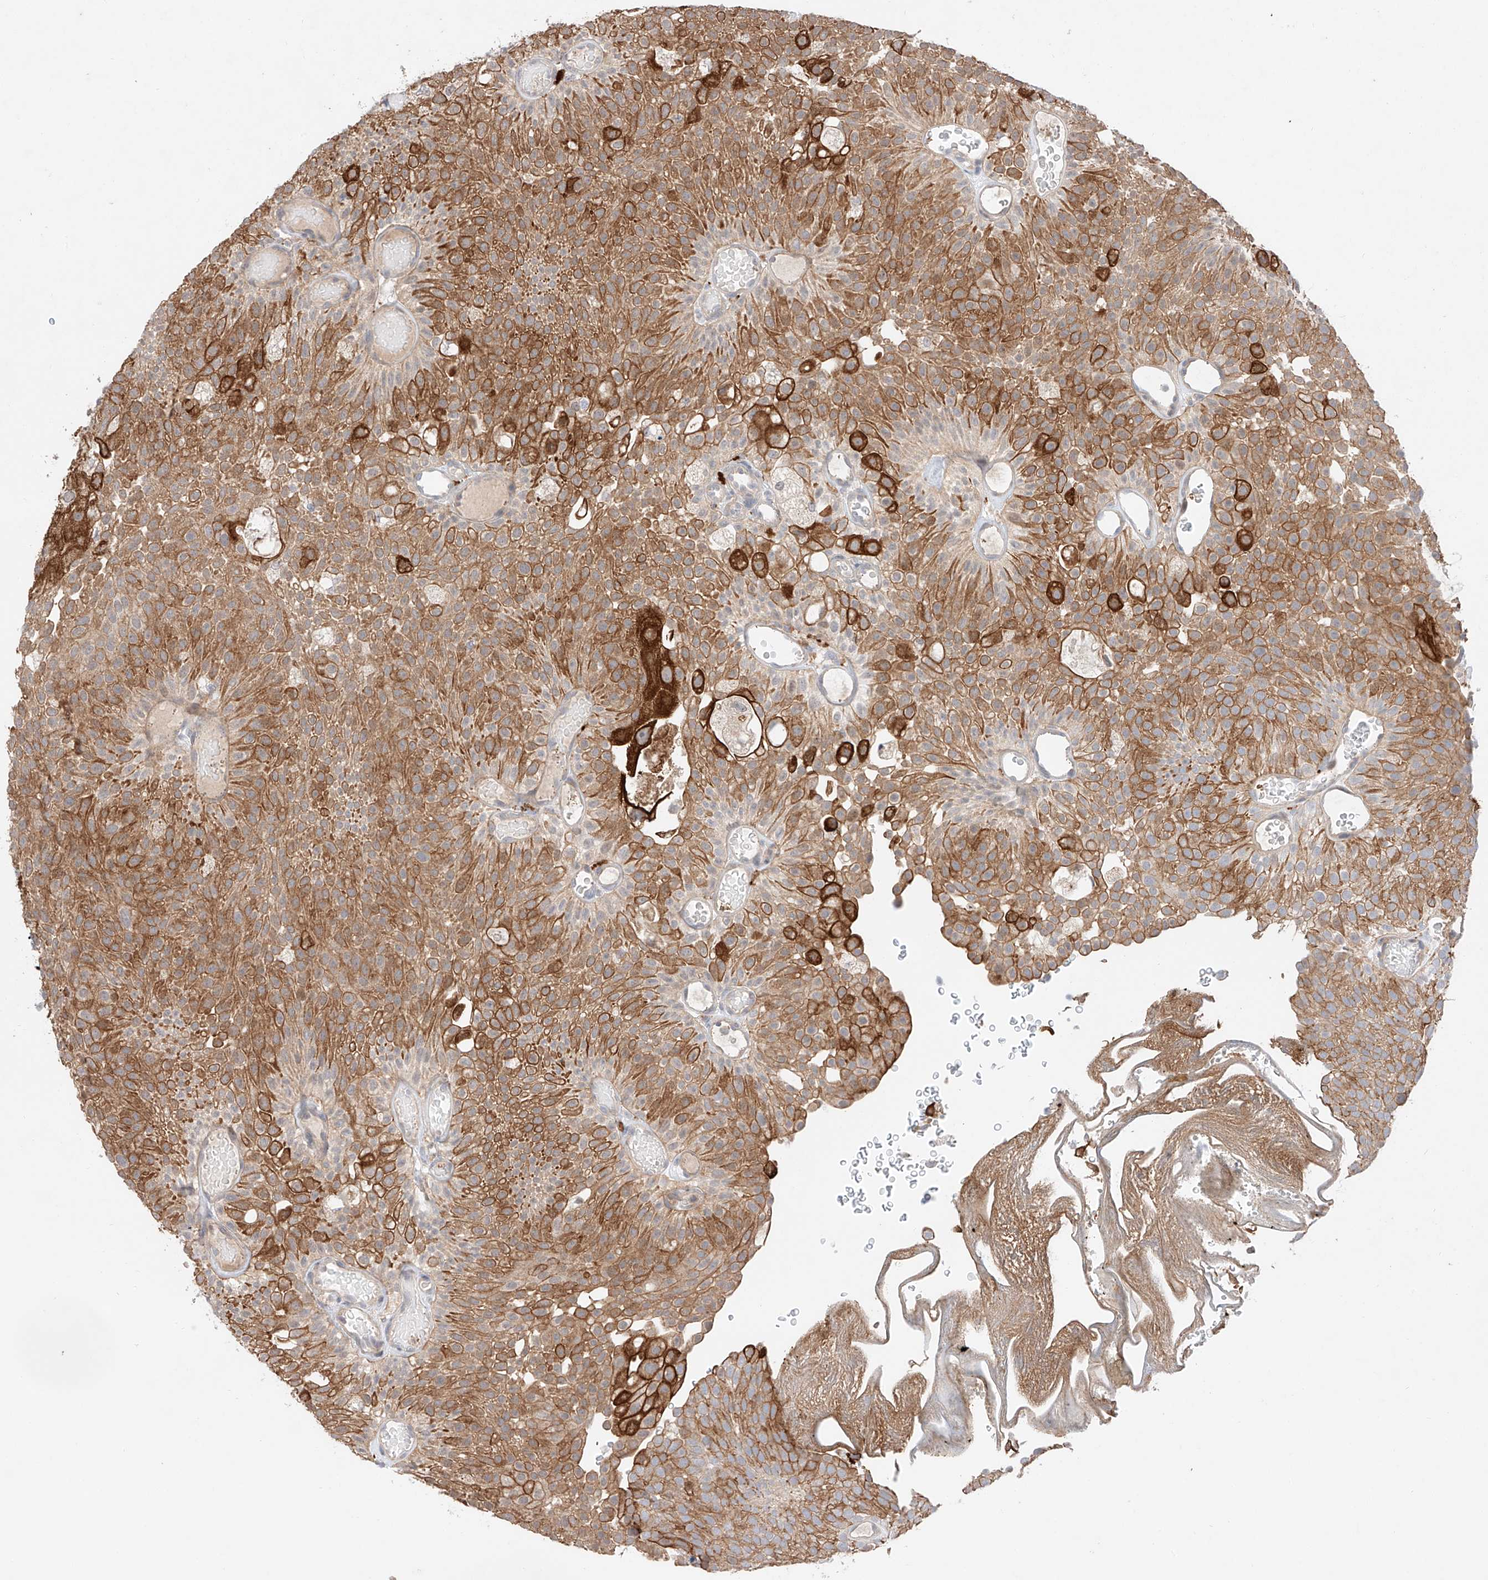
{"staining": {"intensity": "strong", "quantity": ">75%", "location": "cytoplasmic/membranous"}, "tissue": "urothelial cancer", "cell_type": "Tumor cells", "image_type": "cancer", "snomed": [{"axis": "morphology", "description": "Urothelial carcinoma, Low grade"}, {"axis": "topography", "description": "Urinary bladder"}], "caption": "DAB (3,3'-diaminobenzidine) immunohistochemical staining of low-grade urothelial carcinoma reveals strong cytoplasmic/membranous protein staining in about >75% of tumor cells. (brown staining indicates protein expression, while blue staining denotes nuclei).", "gene": "GCNT1", "patient": {"sex": "male", "age": 78}}